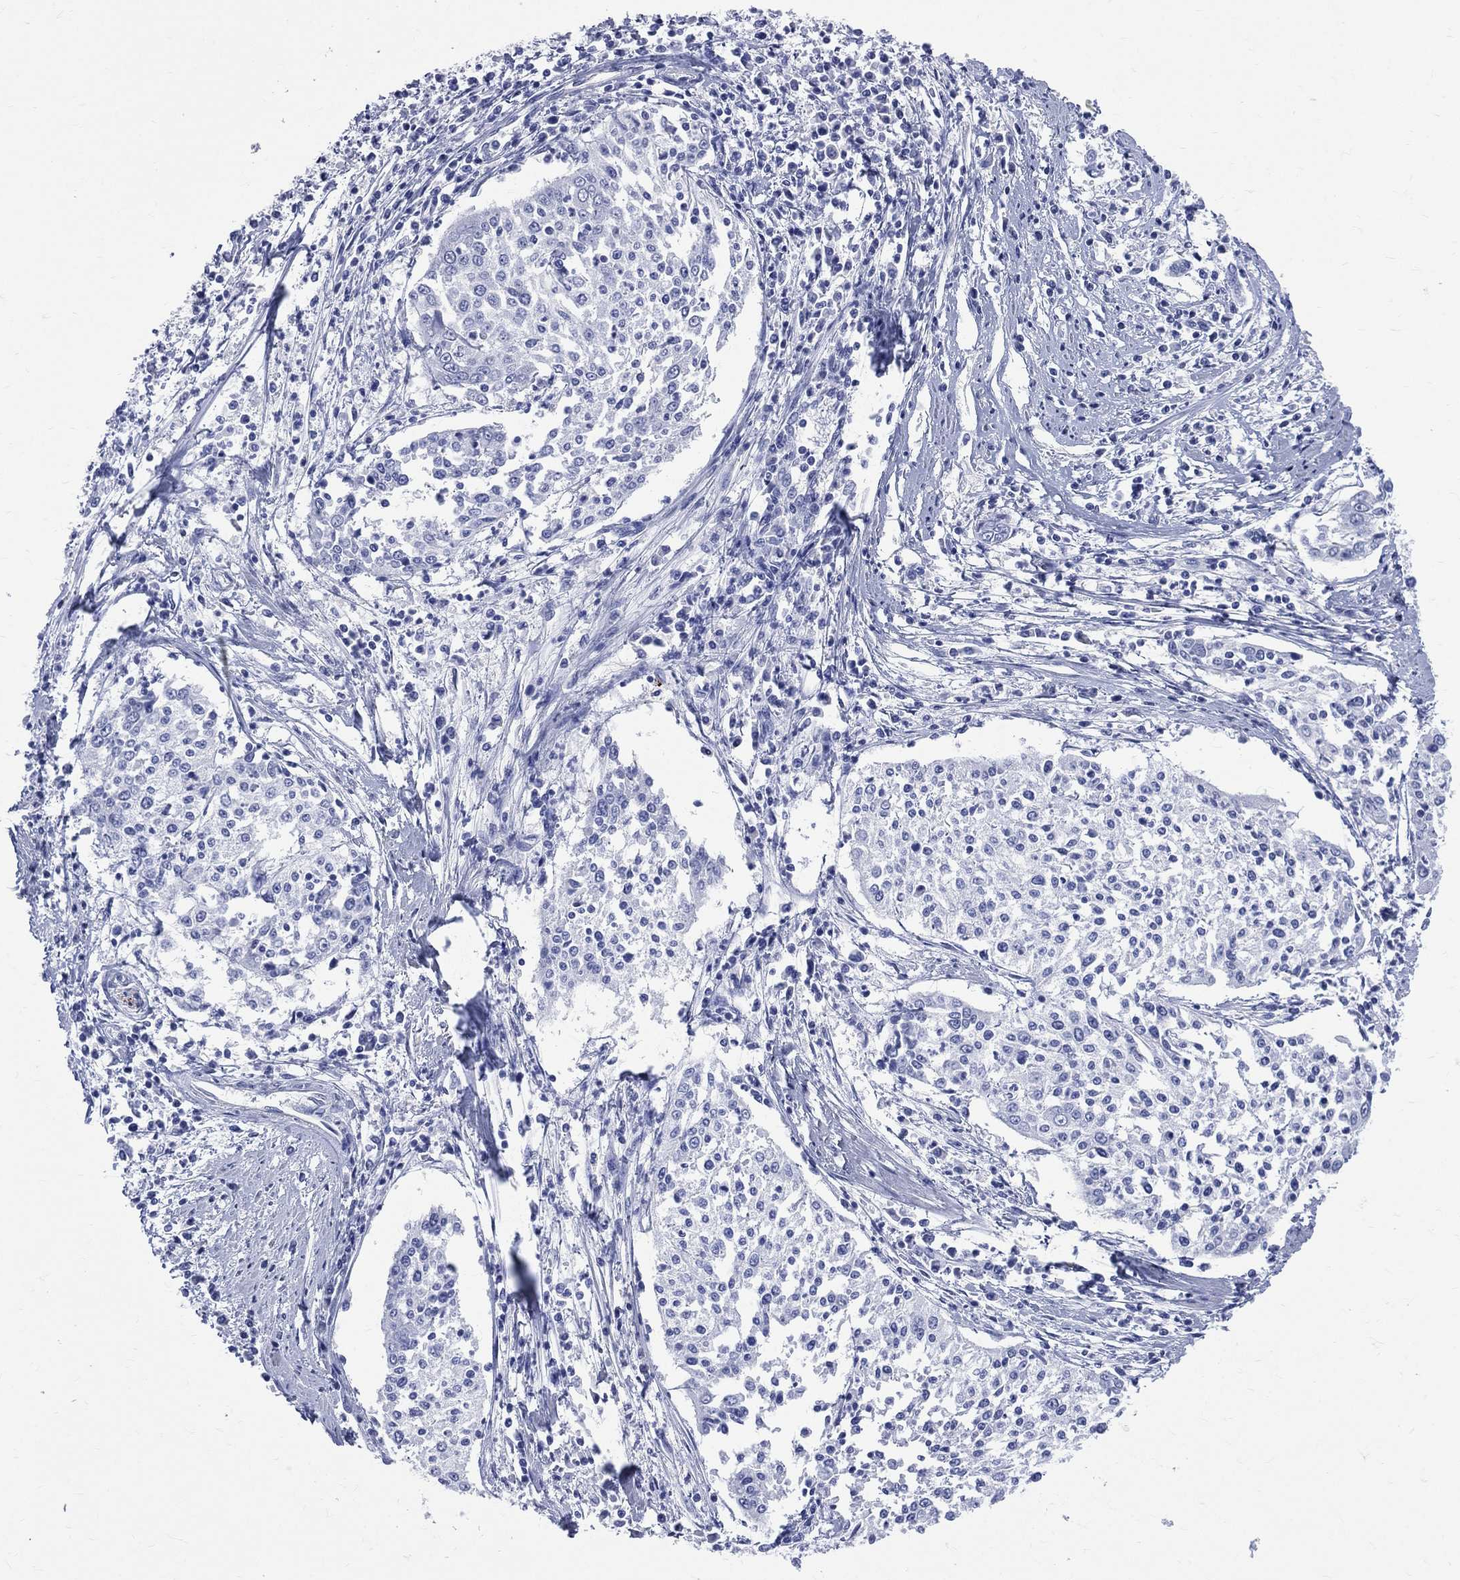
{"staining": {"intensity": "negative", "quantity": "none", "location": "none"}, "tissue": "cervical cancer", "cell_type": "Tumor cells", "image_type": "cancer", "snomed": [{"axis": "morphology", "description": "Squamous cell carcinoma, NOS"}, {"axis": "topography", "description": "Cervix"}], "caption": "This is a micrograph of immunohistochemistry staining of squamous cell carcinoma (cervical), which shows no staining in tumor cells. (DAB immunohistochemistry (IHC), high magnification).", "gene": "SYP", "patient": {"sex": "female", "age": 41}}